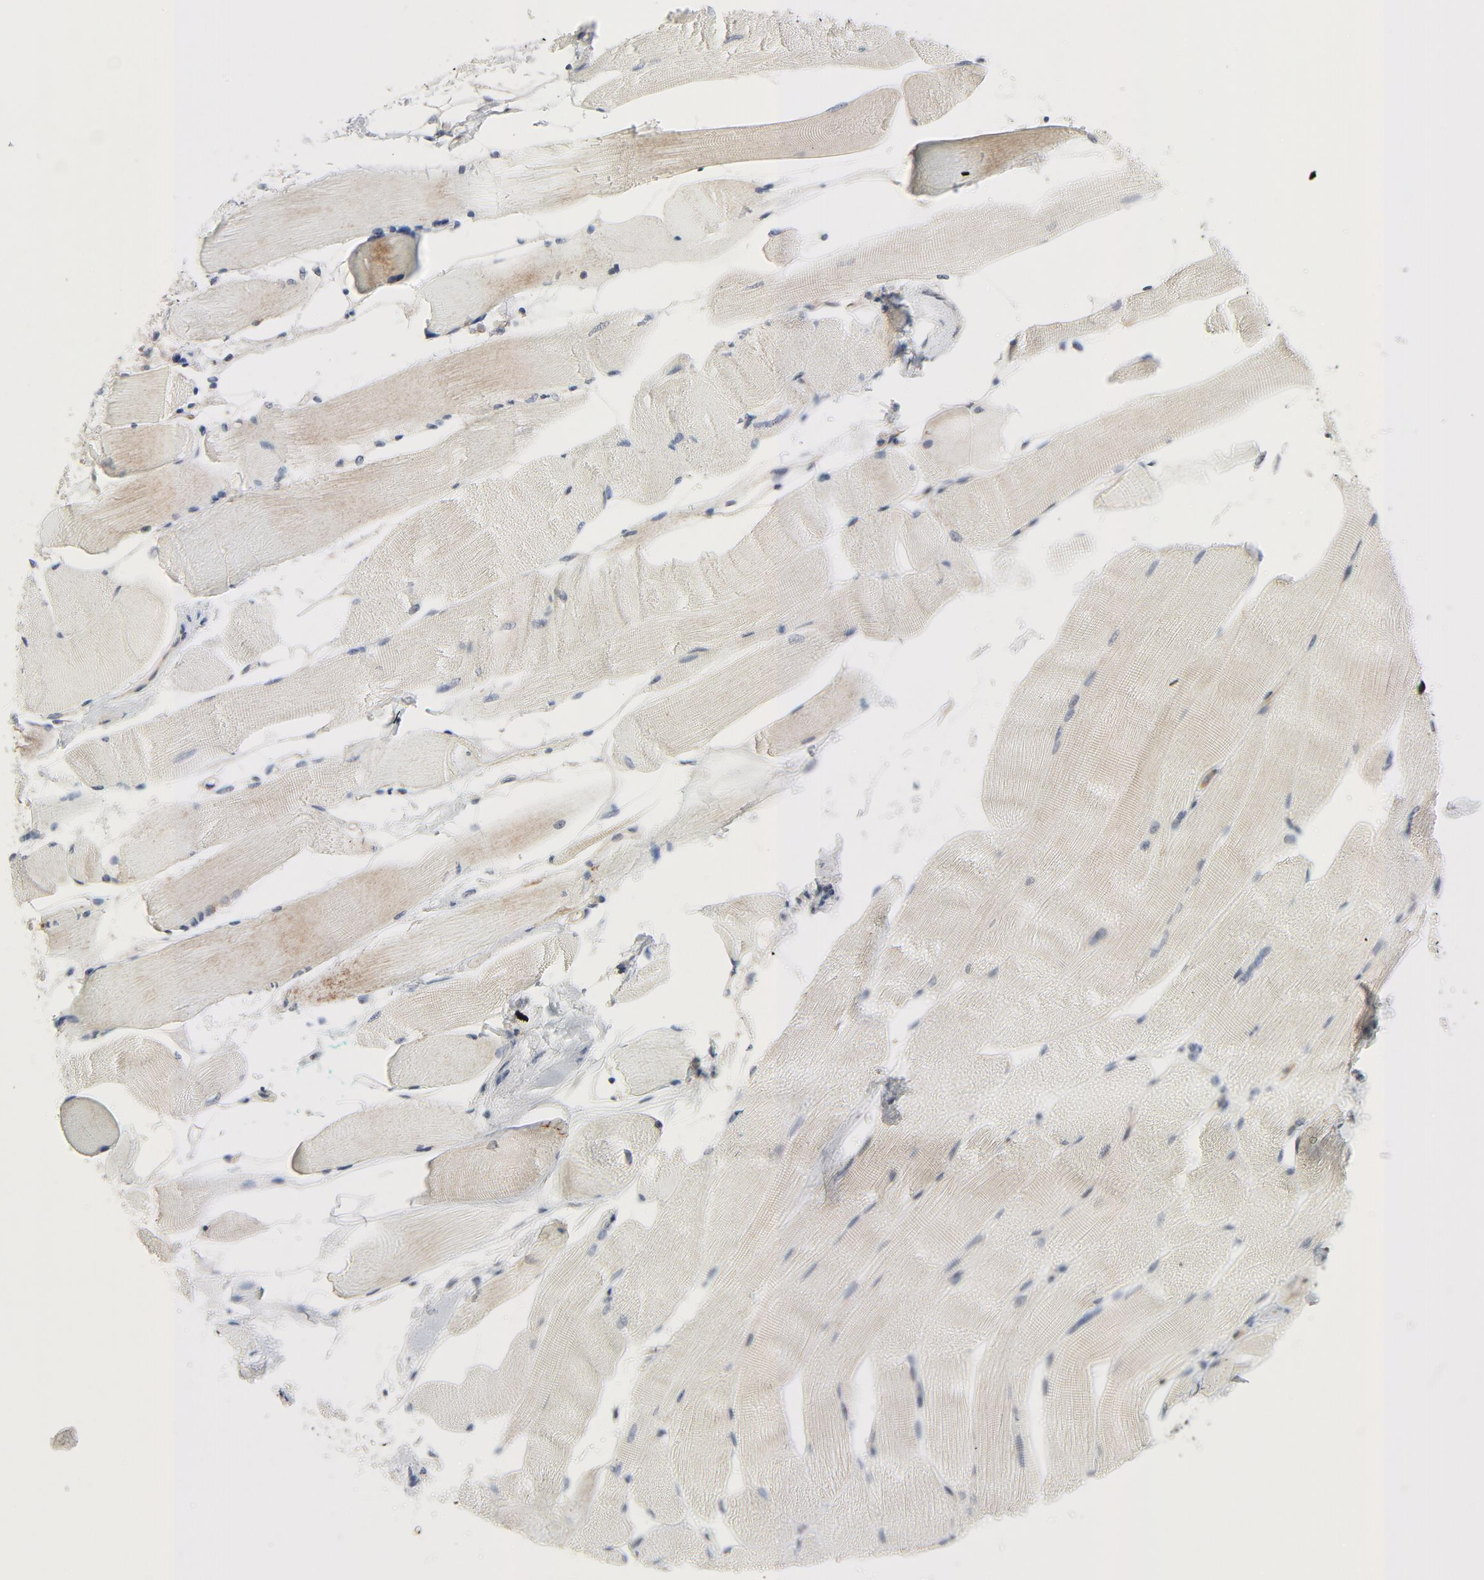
{"staining": {"intensity": "moderate", "quantity": ">75%", "location": "cytoplasmic/membranous"}, "tissue": "skeletal muscle", "cell_type": "Myocytes", "image_type": "normal", "snomed": [{"axis": "morphology", "description": "Normal tissue, NOS"}, {"axis": "topography", "description": "Skeletal muscle"}, {"axis": "topography", "description": "Peripheral nerve tissue"}], "caption": "IHC histopathology image of normal skeletal muscle stained for a protein (brown), which shows medium levels of moderate cytoplasmic/membranous staining in about >75% of myocytes.", "gene": "TSG101", "patient": {"sex": "female", "age": 84}}